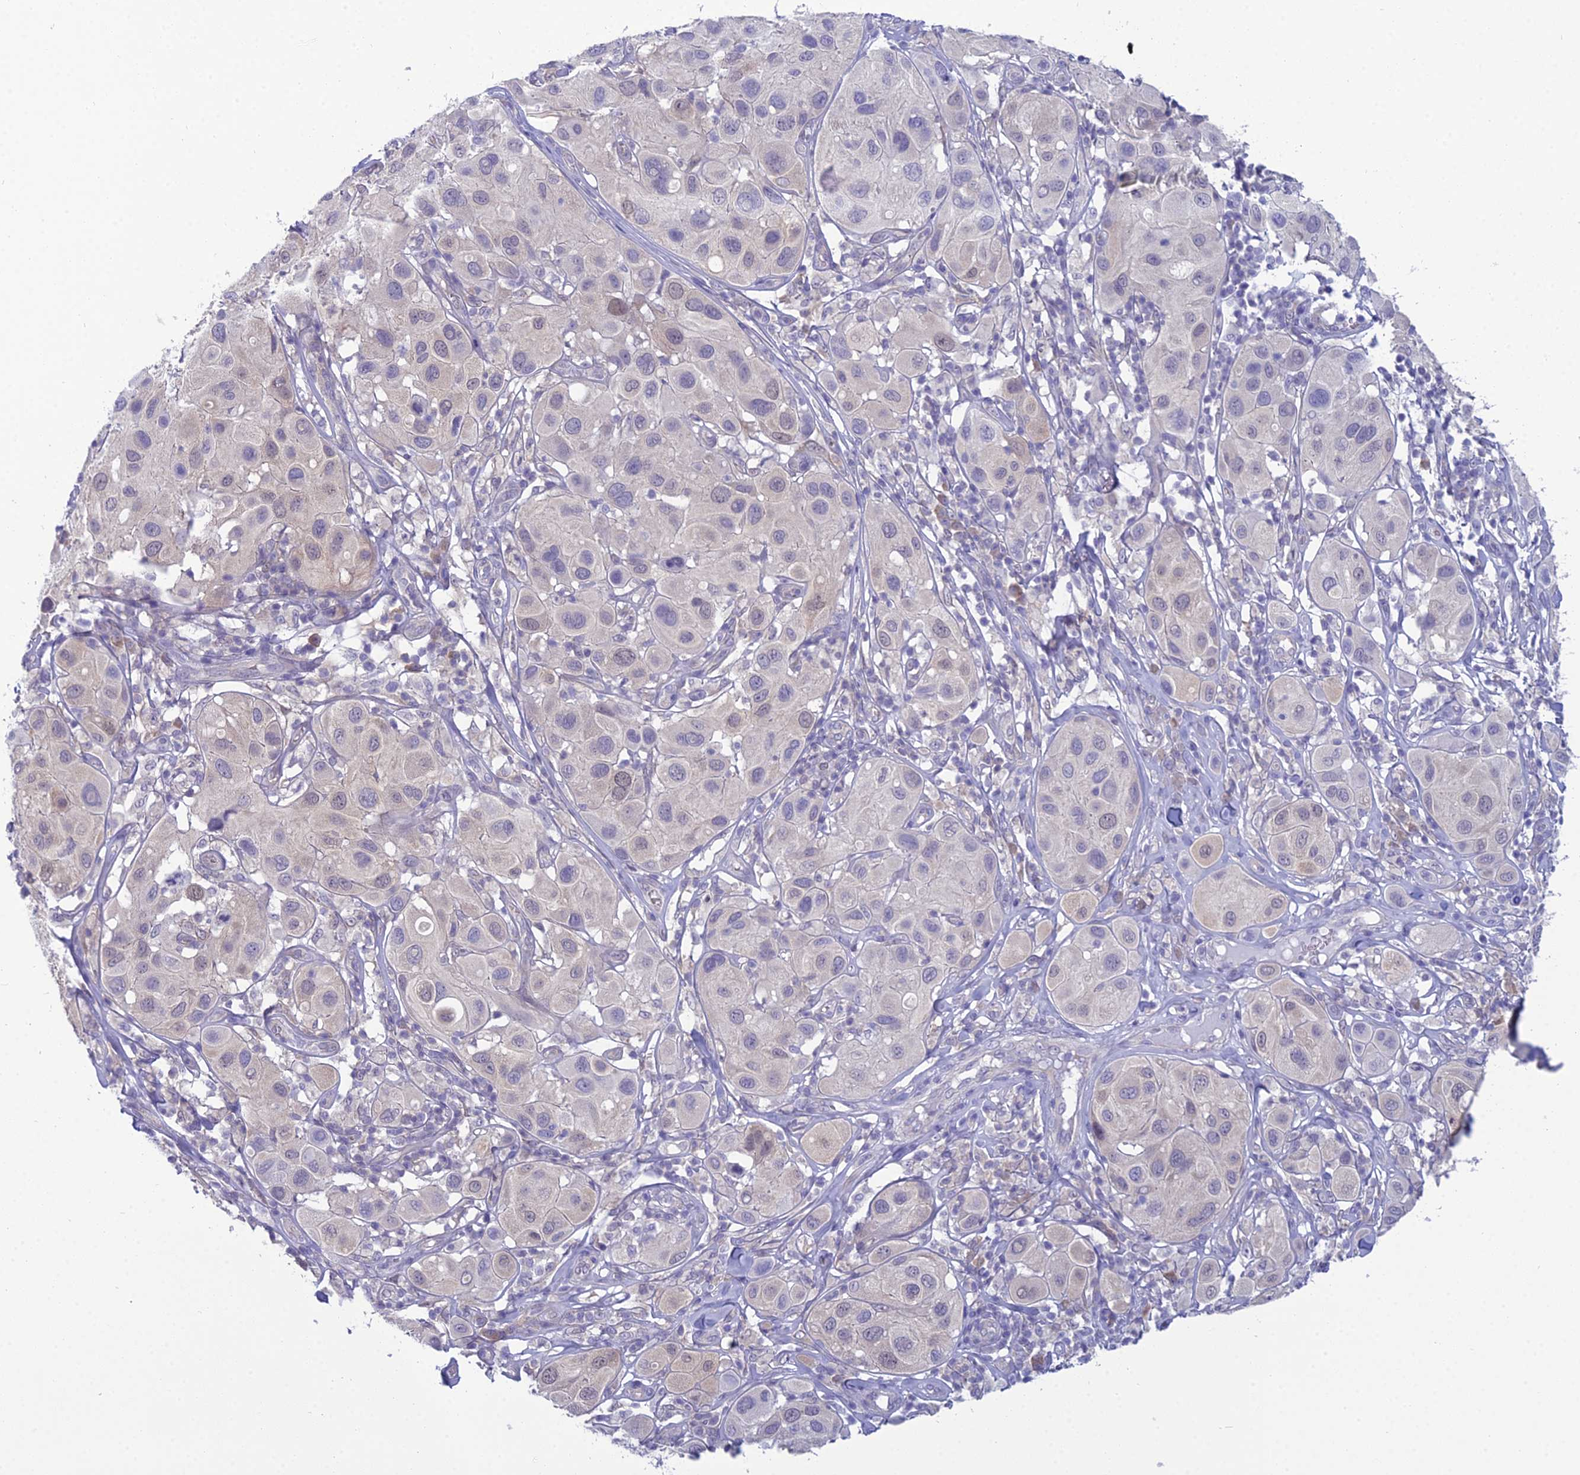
{"staining": {"intensity": "negative", "quantity": "none", "location": "none"}, "tissue": "melanoma", "cell_type": "Tumor cells", "image_type": "cancer", "snomed": [{"axis": "morphology", "description": "Malignant melanoma, Metastatic site"}, {"axis": "topography", "description": "Skin"}], "caption": "Immunohistochemistry micrograph of human melanoma stained for a protein (brown), which displays no positivity in tumor cells.", "gene": "GNPNAT1", "patient": {"sex": "male", "age": 41}}